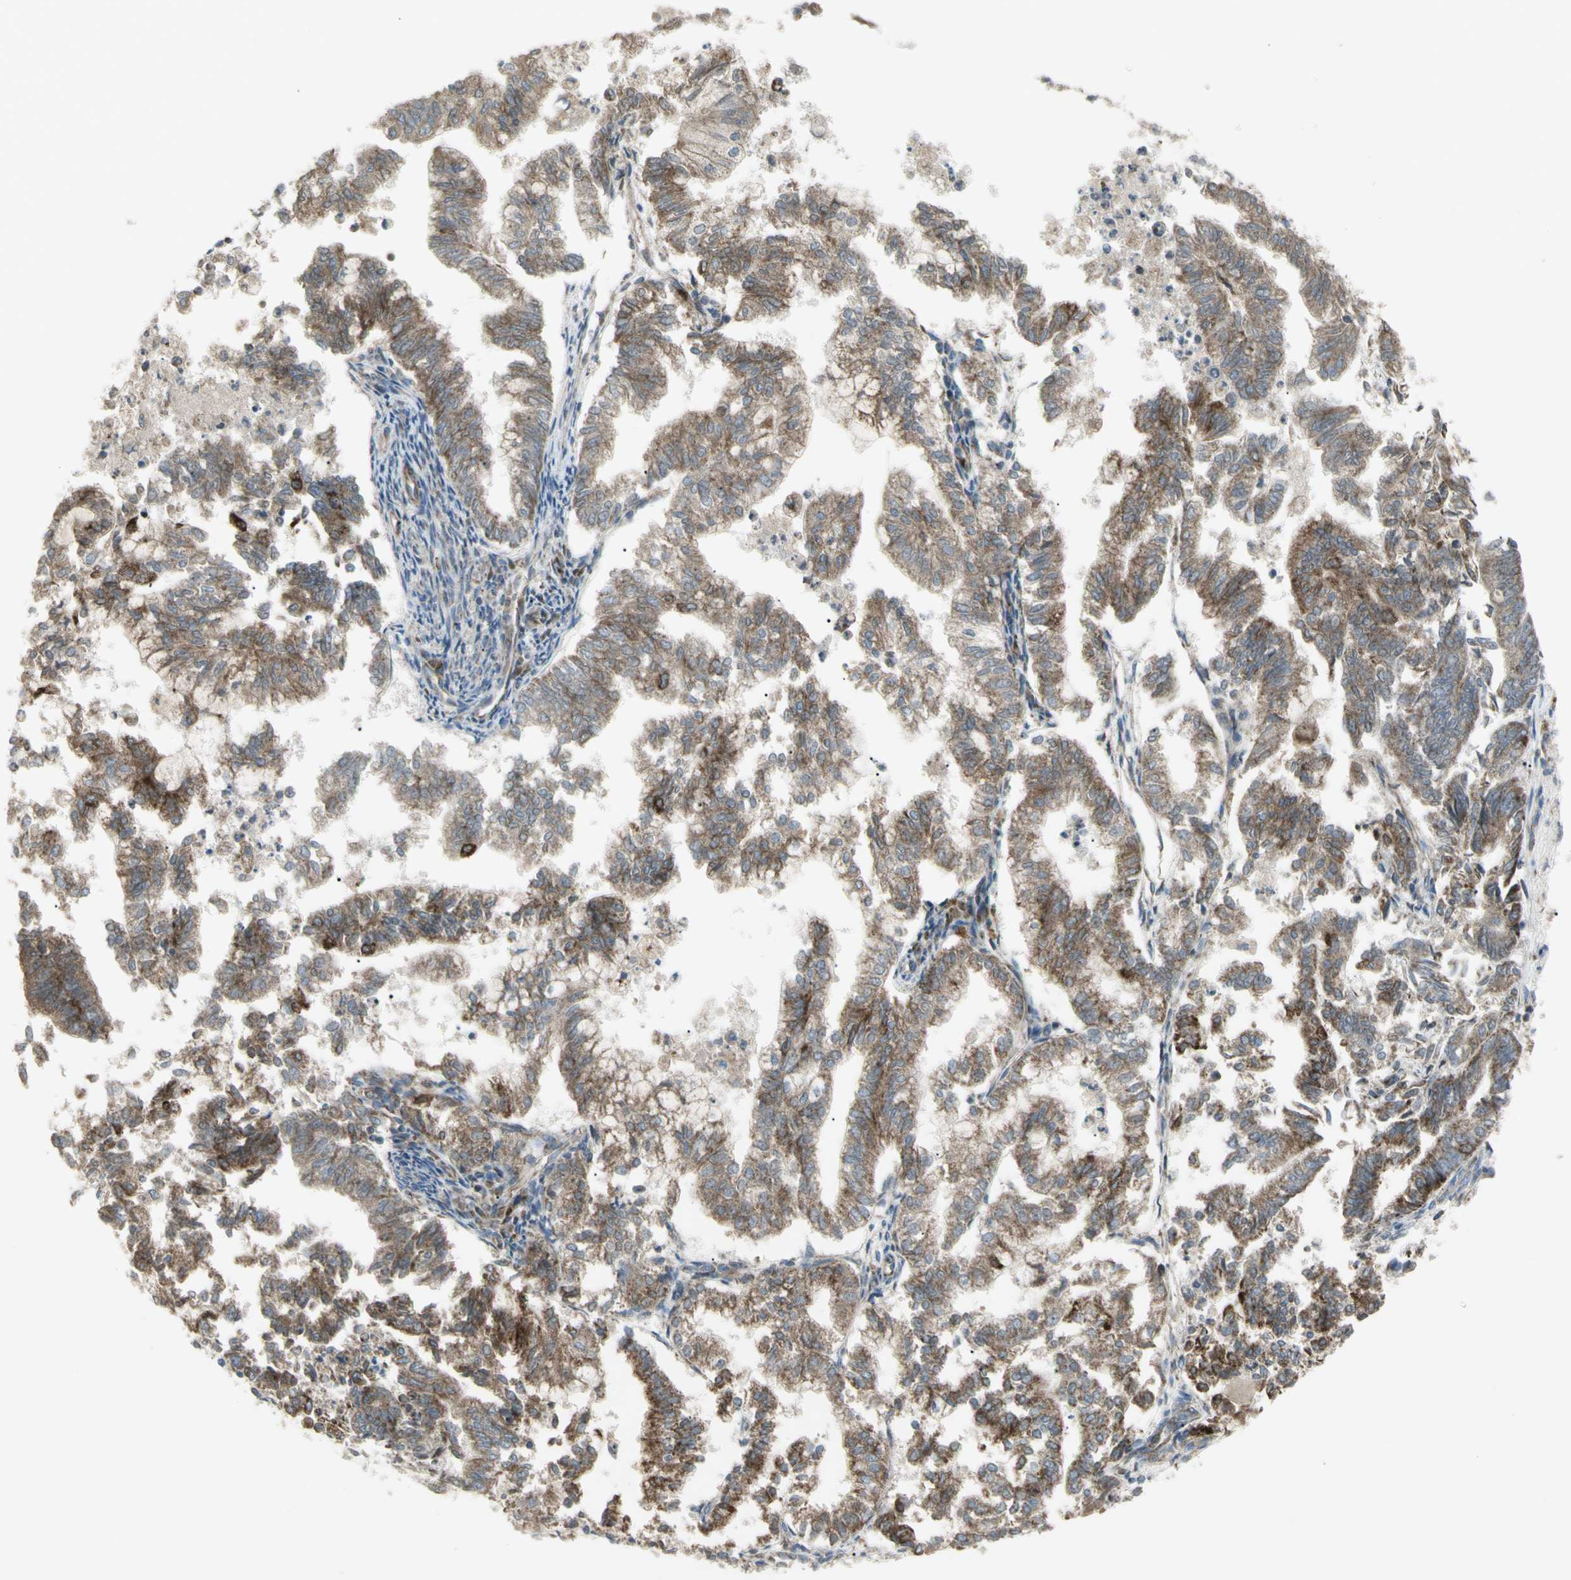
{"staining": {"intensity": "strong", "quantity": ">75%", "location": "cytoplasmic/membranous"}, "tissue": "endometrial cancer", "cell_type": "Tumor cells", "image_type": "cancer", "snomed": [{"axis": "morphology", "description": "Necrosis, NOS"}, {"axis": "morphology", "description": "Adenocarcinoma, NOS"}, {"axis": "topography", "description": "Endometrium"}], "caption": "High-power microscopy captured an immunohistochemistry (IHC) micrograph of adenocarcinoma (endometrial), revealing strong cytoplasmic/membranous positivity in about >75% of tumor cells. Immunohistochemistry stains the protein of interest in brown and the nuclei are stained blue.", "gene": "CYB5R1", "patient": {"sex": "female", "age": 79}}